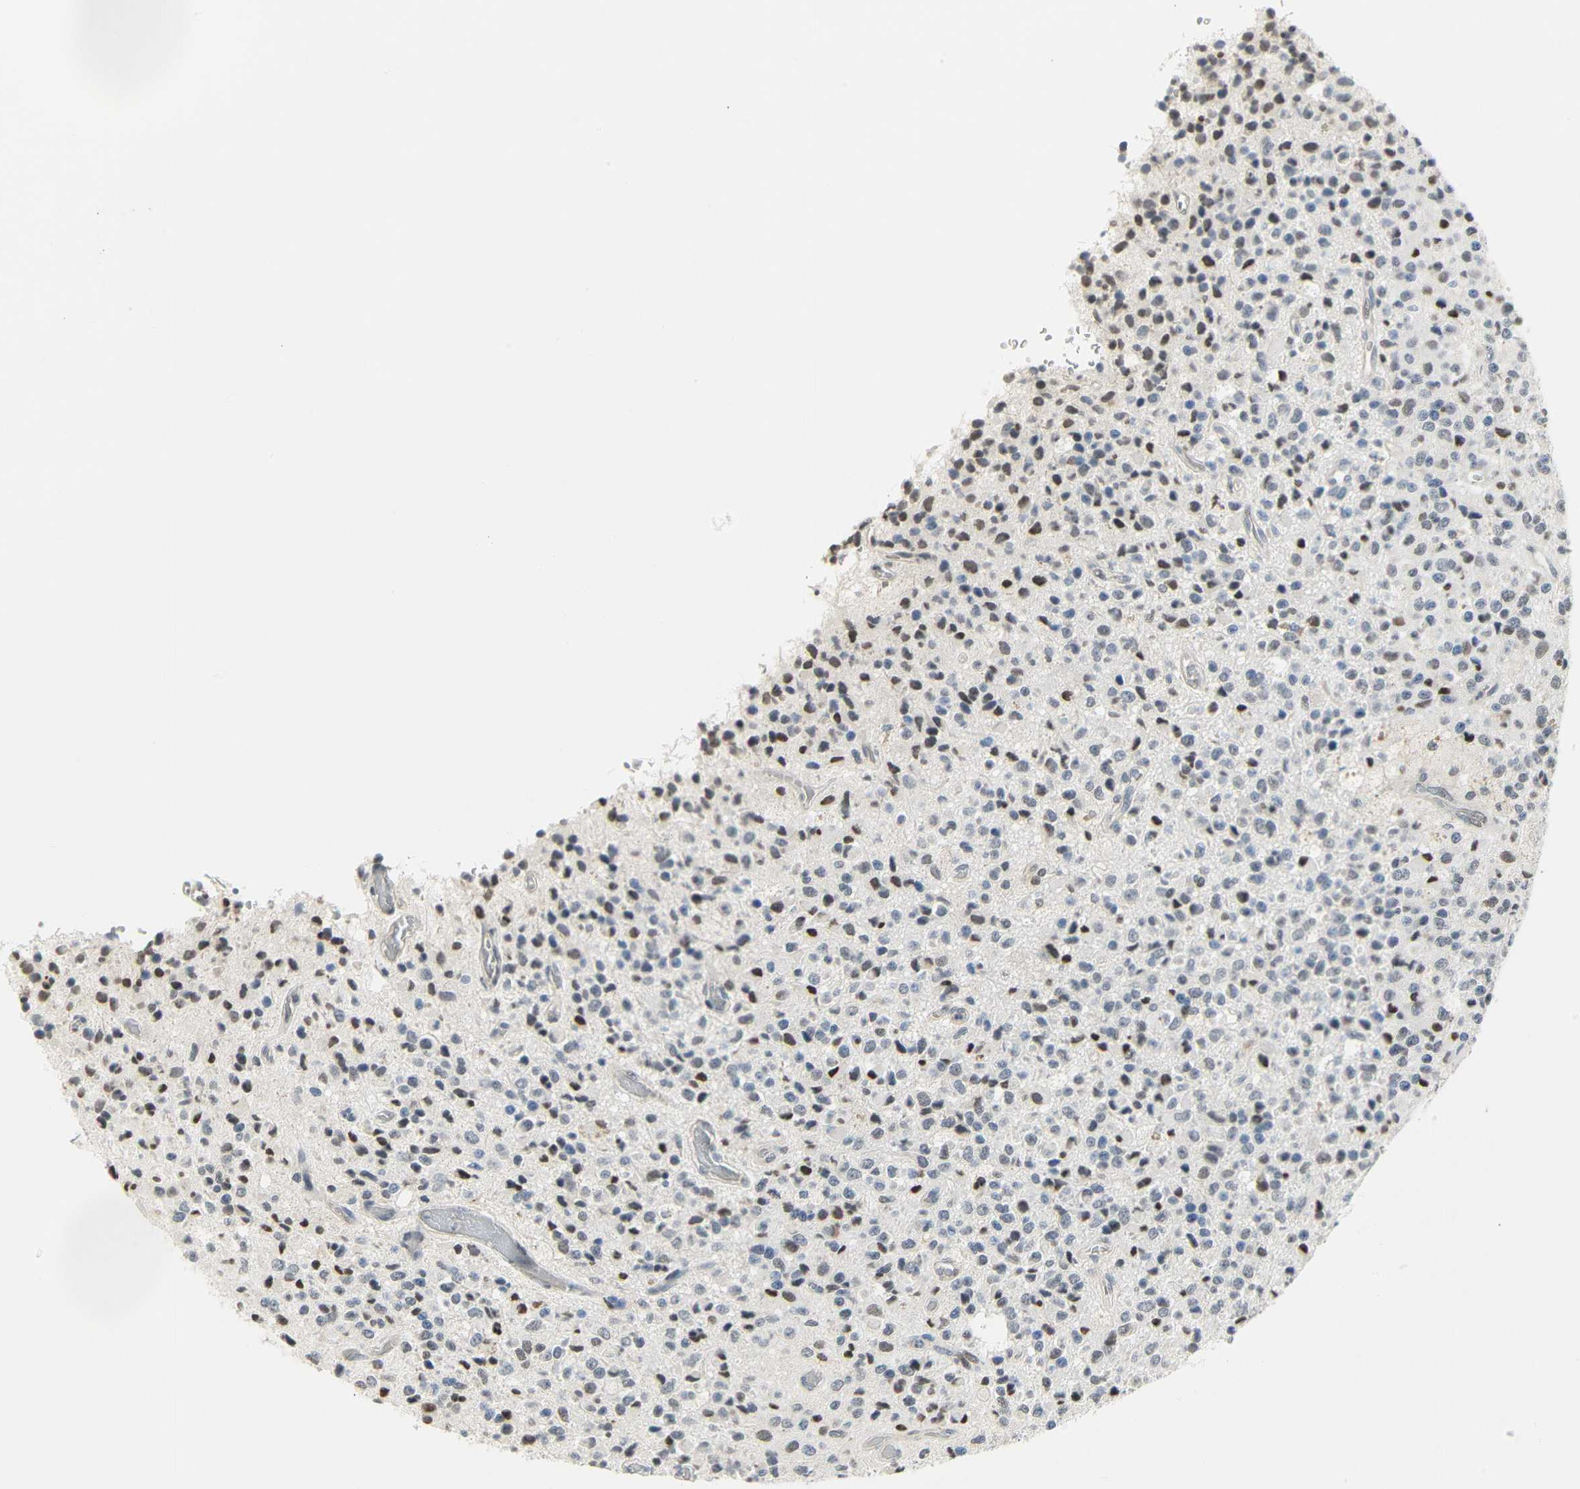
{"staining": {"intensity": "moderate", "quantity": ">75%", "location": "nuclear"}, "tissue": "glioma", "cell_type": "Tumor cells", "image_type": "cancer", "snomed": [{"axis": "morphology", "description": "Glioma, malignant, High grade"}, {"axis": "topography", "description": "pancreas cauda"}], "caption": "Glioma tissue reveals moderate nuclear positivity in approximately >75% of tumor cells, visualized by immunohistochemistry. (Stains: DAB (3,3'-diaminobenzidine) in brown, nuclei in blue, Microscopy: brightfield microscopy at high magnification).", "gene": "IMPG2", "patient": {"sex": "male", "age": 60}}